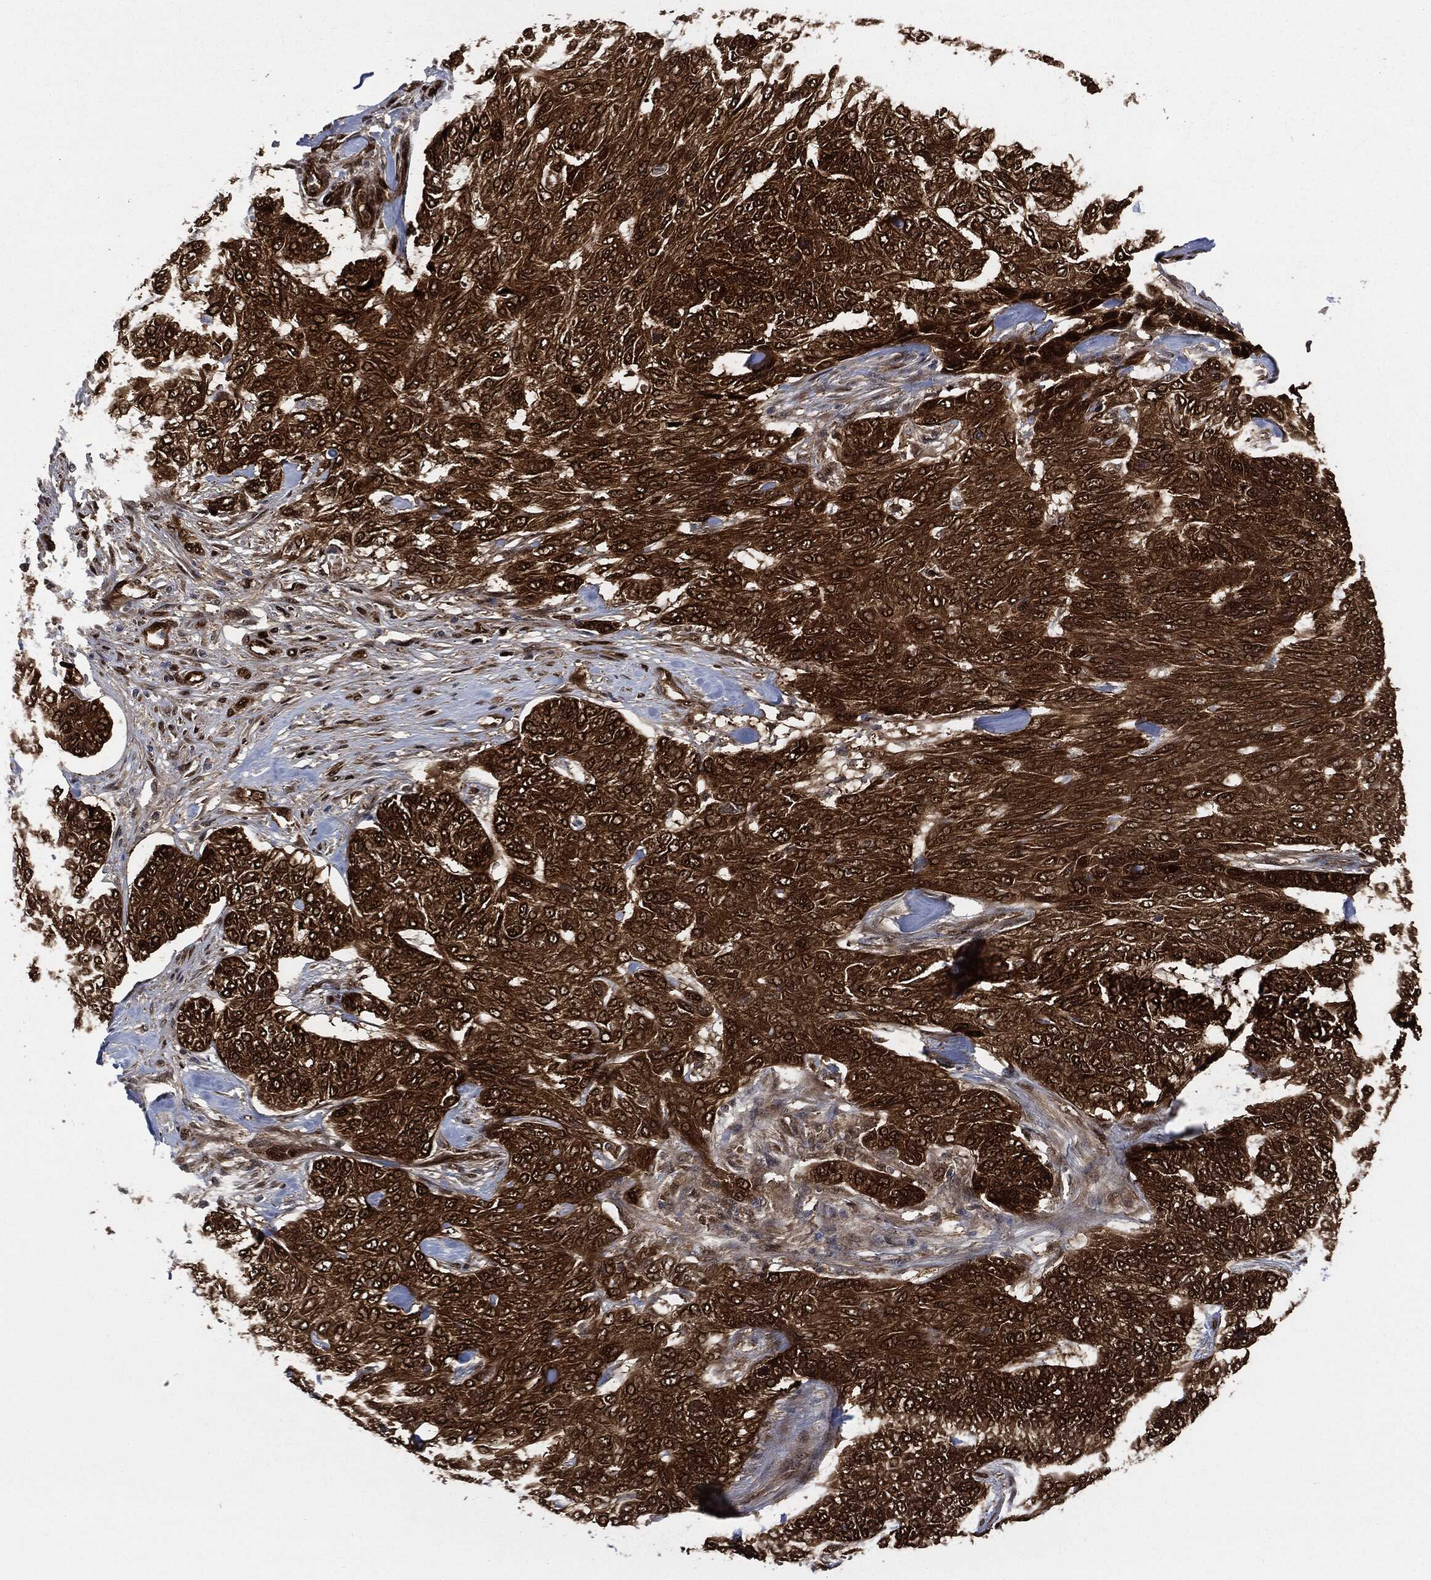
{"staining": {"intensity": "strong", "quantity": ">75%", "location": "cytoplasmic/membranous,nuclear"}, "tissue": "skin cancer", "cell_type": "Tumor cells", "image_type": "cancer", "snomed": [{"axis": "morphology", "description": "Basal cell carcinoma"}, {"axis": "topography", "description": "Skin"}], "caption": "Strong cytoplasmic/membranous and nuclear positivity for a protein is identified in about >75% of tumor cells of skin cancer (basal cell carcinoma) using IHC.", "gene": "DCTN1", "patient": {"sex": "female", "age": 65}}